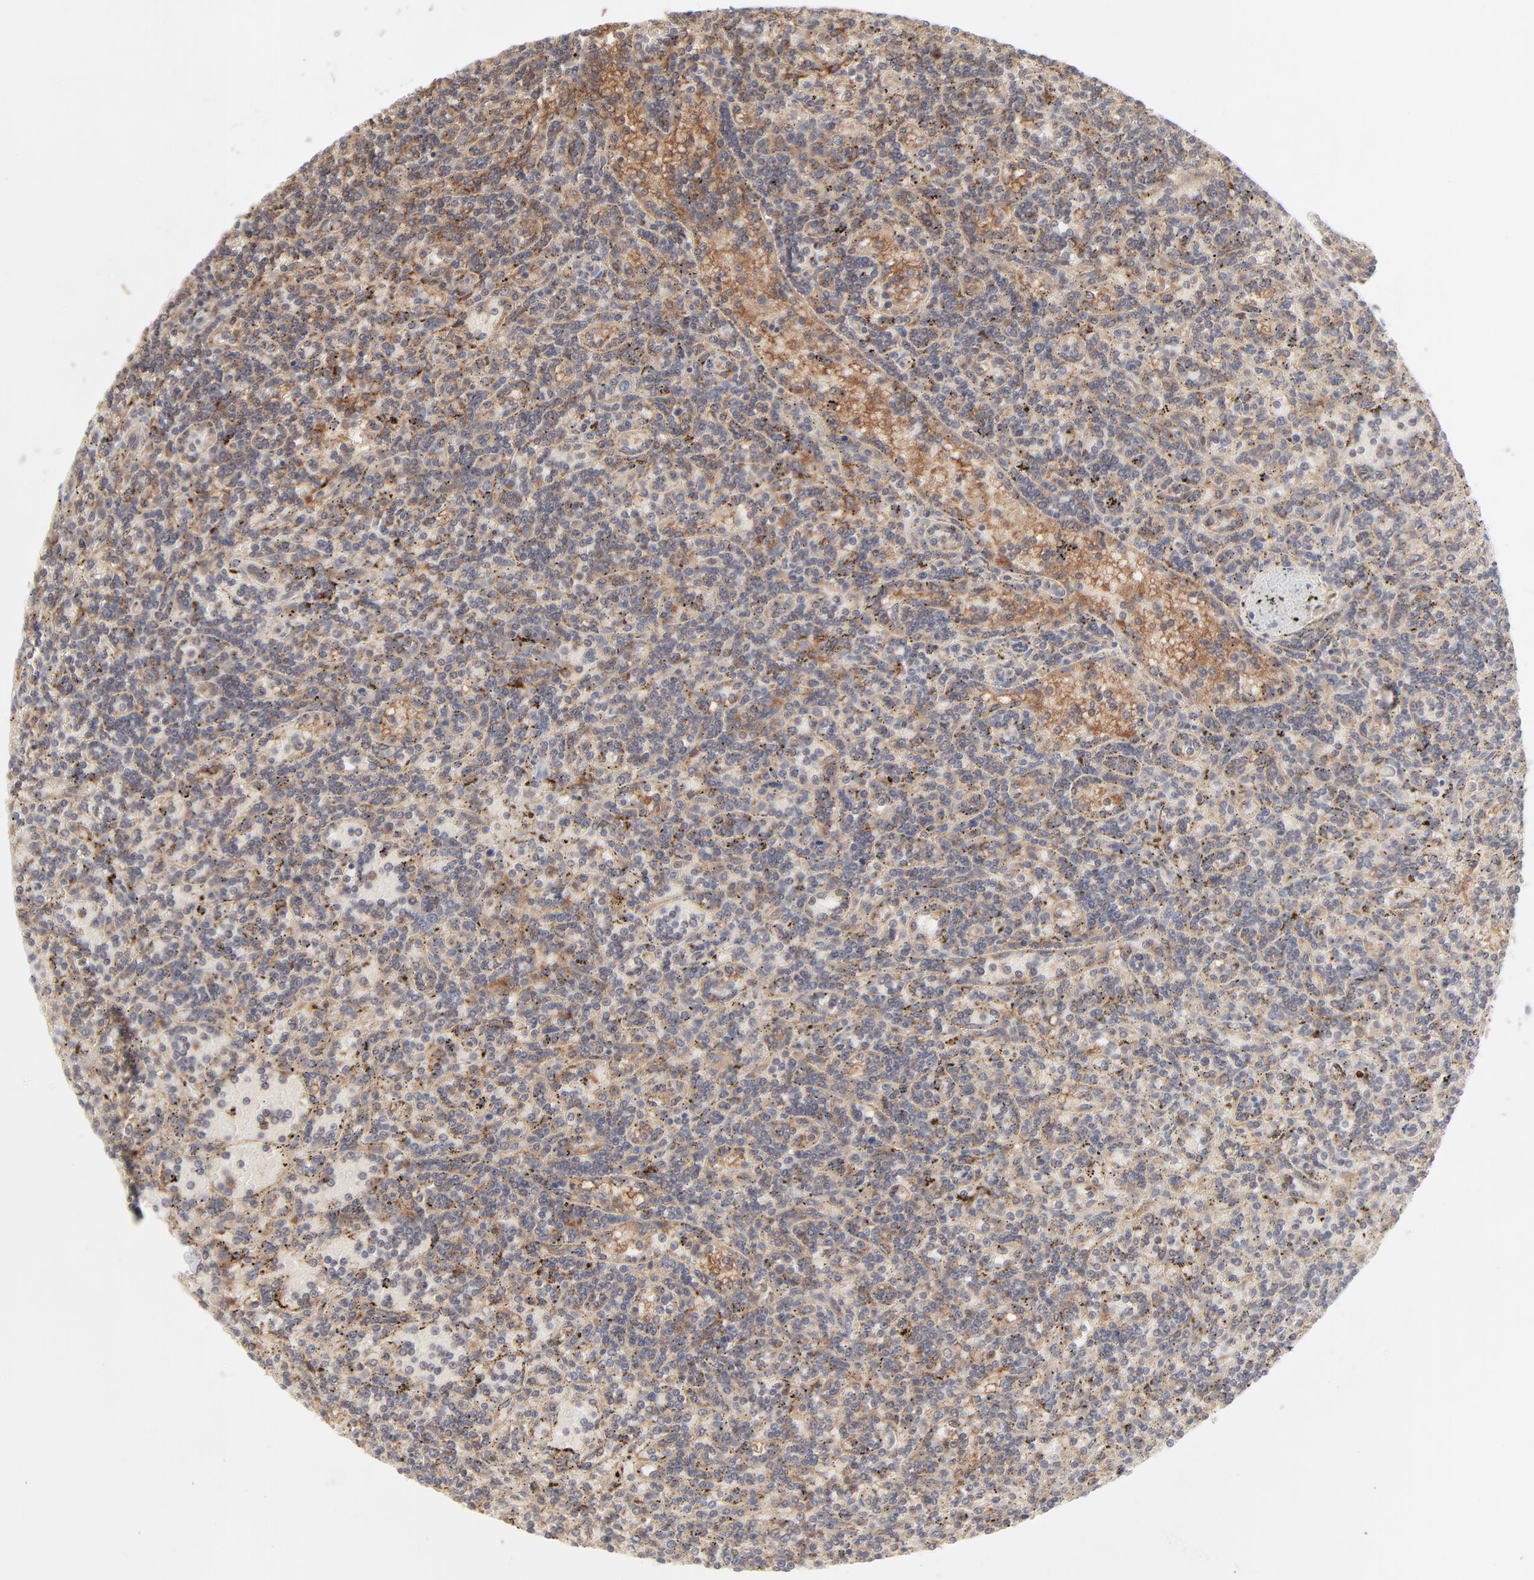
{"staining": {"intensity": "moderate", "quantity": "25%-75%", "location": "cytoplasmic/membranous"}, "tissue": "lymphoma", "cell_type": "Tumor cells", "image_type": "cancer", "snomed": [{"axis": "morphology", "description": "Malignant lymphoma, non-Hodgkin's type, Low grade"}, {"axis": "topography", "description": "Spleen"}], "caption": "Immunohistochemical staining of human lymphoma displays medium levels of moderate cytoplasmic/membranous protein positivity in approximately 25%-75% of tumor cells. Nuclei are stained in blue.", "gene": "RAB5C", "patient": {"sex": "male", "age": 73}}